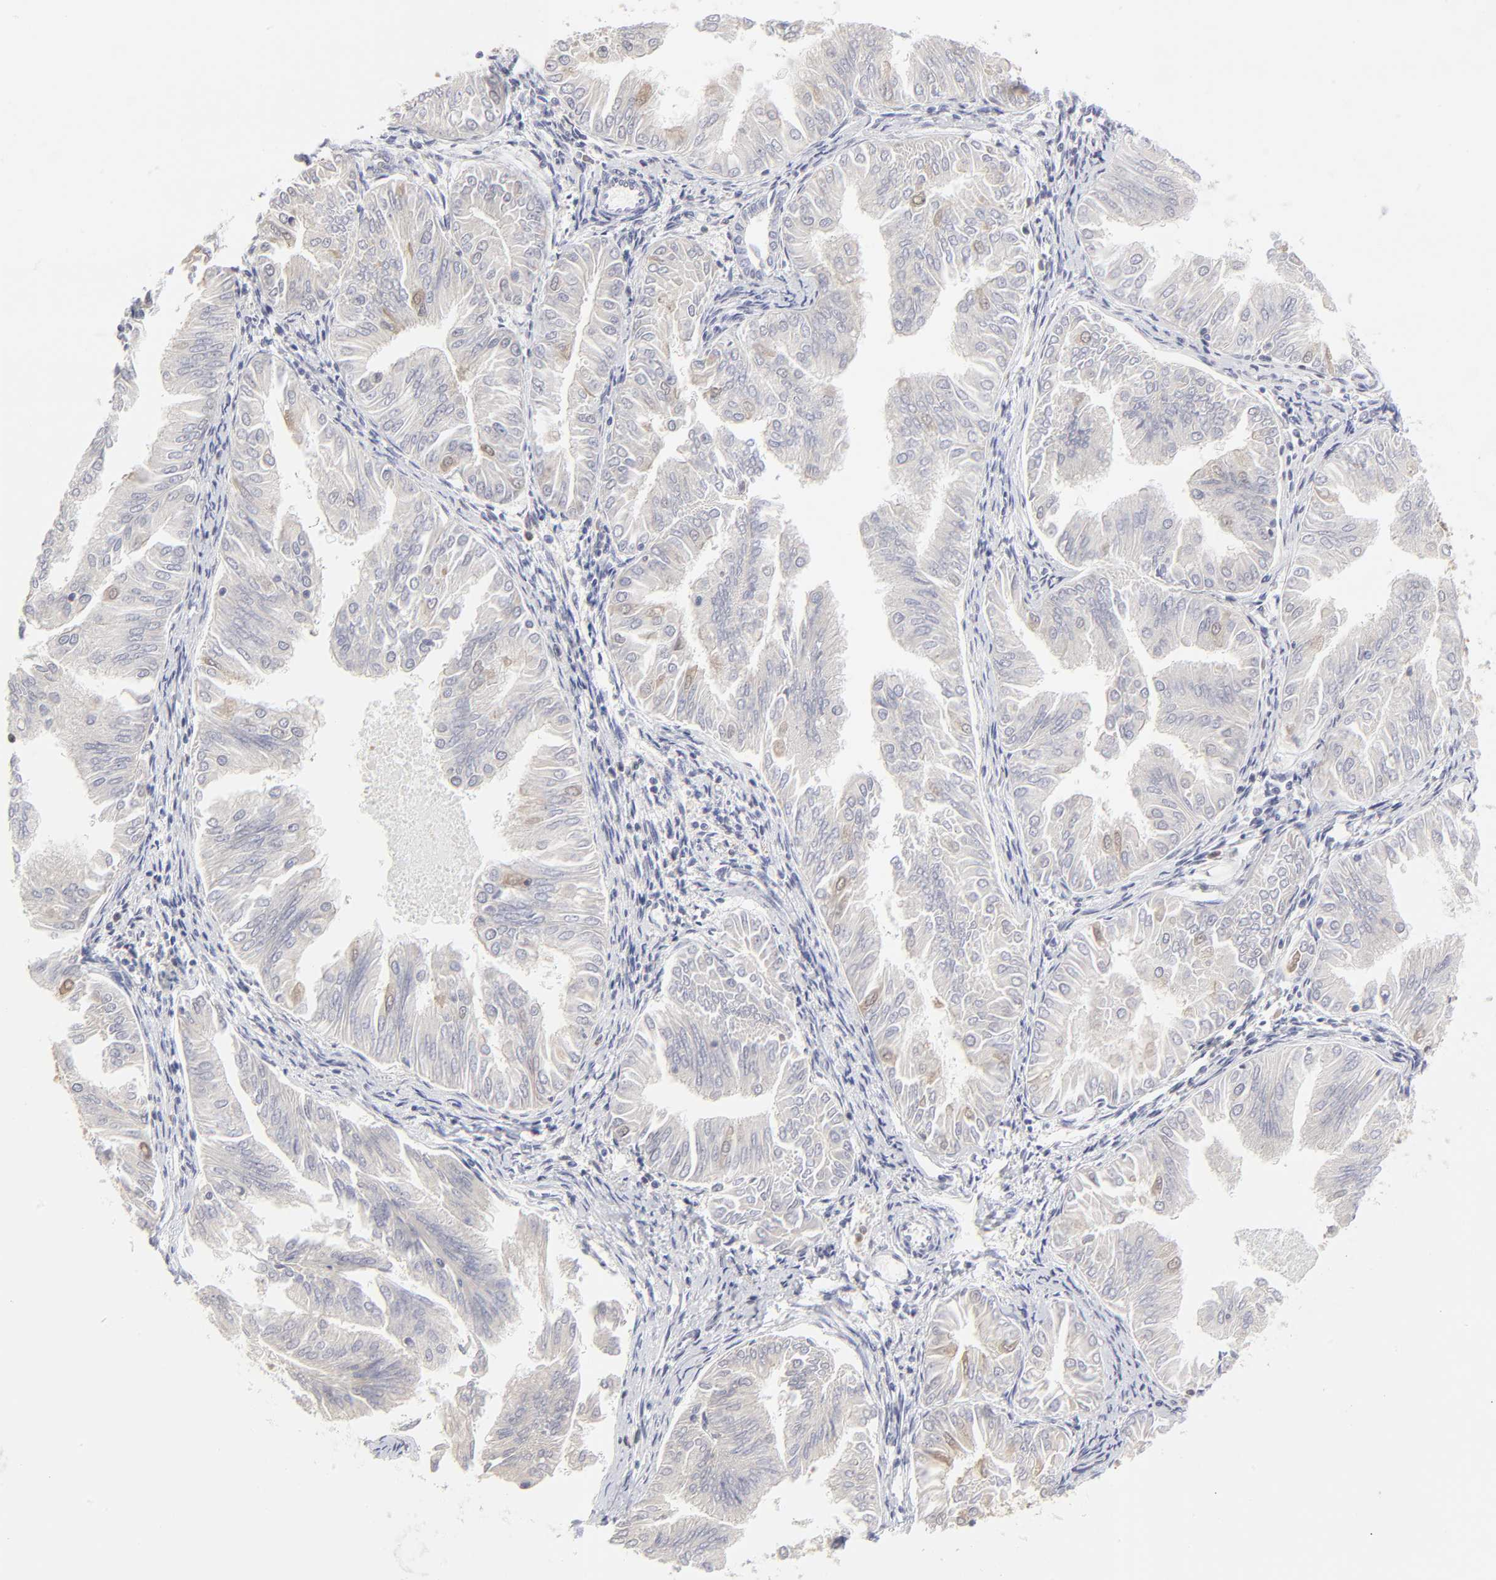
{"staining": {"intensity": "negative", "quantity": "none", "location": "none"}, "tissue": "endometrial cancer", "cell_type": "Tumor cells", "image_type": "cancer", "snomed": [{"axis": "morphology", "description": "Adenocarcinoma, NOS"}, {"axis": "topography", "description": "Endometrium"}], "caption": "This is a image of immunohistochemistry (IHC) staining of endometrial cancer, which shows no staining in tumor cells.", "gene": "CASP3", "patient": {"sex": "female", "age": 53}}